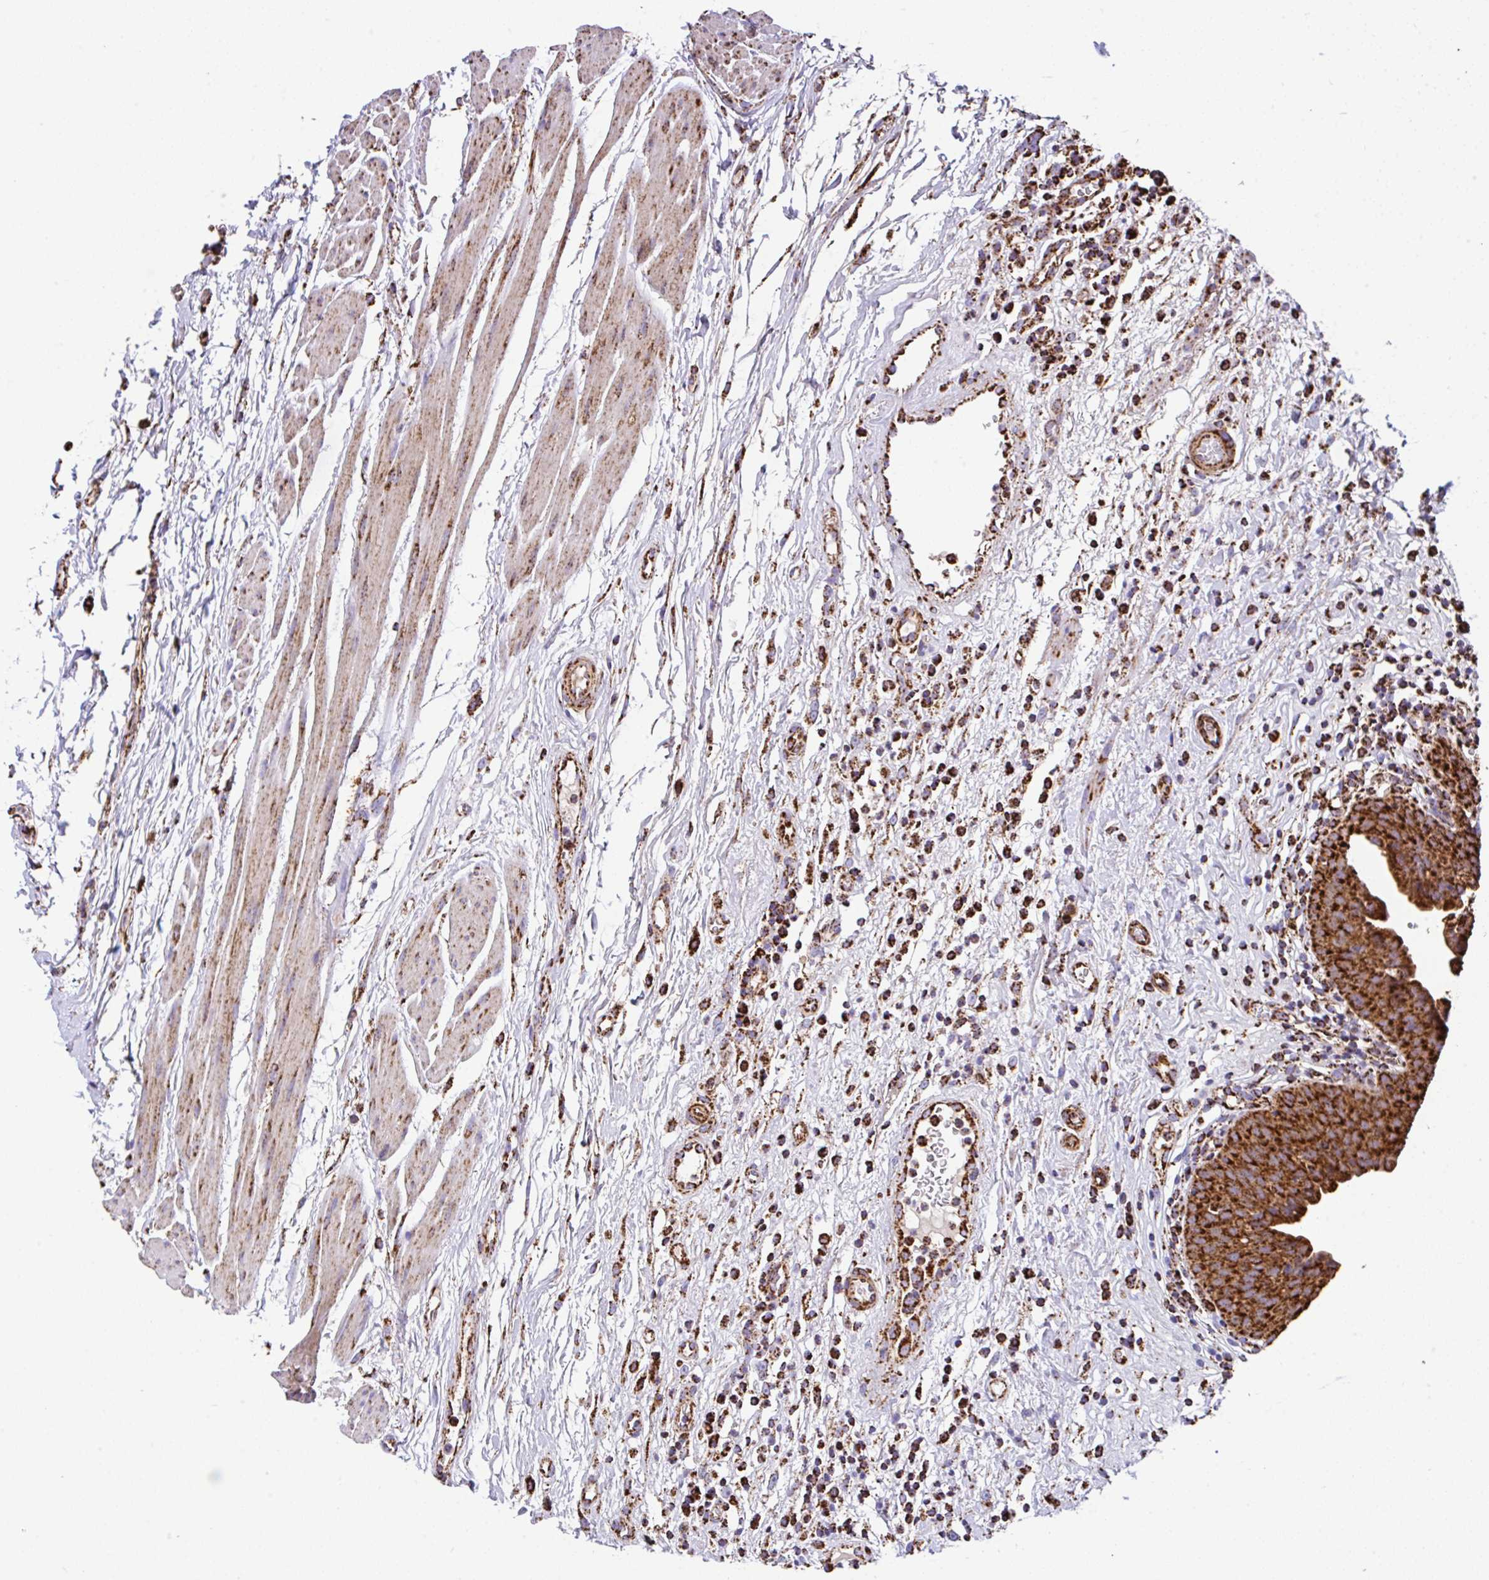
{"staining": {"intensity": "strong", "quantity": ">75%", "location": "cytoplasmic/membranous"}, "tissue": "urinary bladder", "cell_type": "Urothelial cells", "image_type": "normal", "snomed": [{"axis": "morphology", "description": "Normal tissue, NOS"}, {"axis": "morphology", "description": "Inflammation, NOS"}, {"axis": "topography", "description": "Urinary bladder"}], "caption": "Immunohistochemical staining of unremarkable urinary bladder reveals >75% levels of strong cytoplasmic/membranous protein expression in about >75% of urothelial cells.", "gene": "ANKRD33B", "patient": {"sex": "male", "age": 57}}